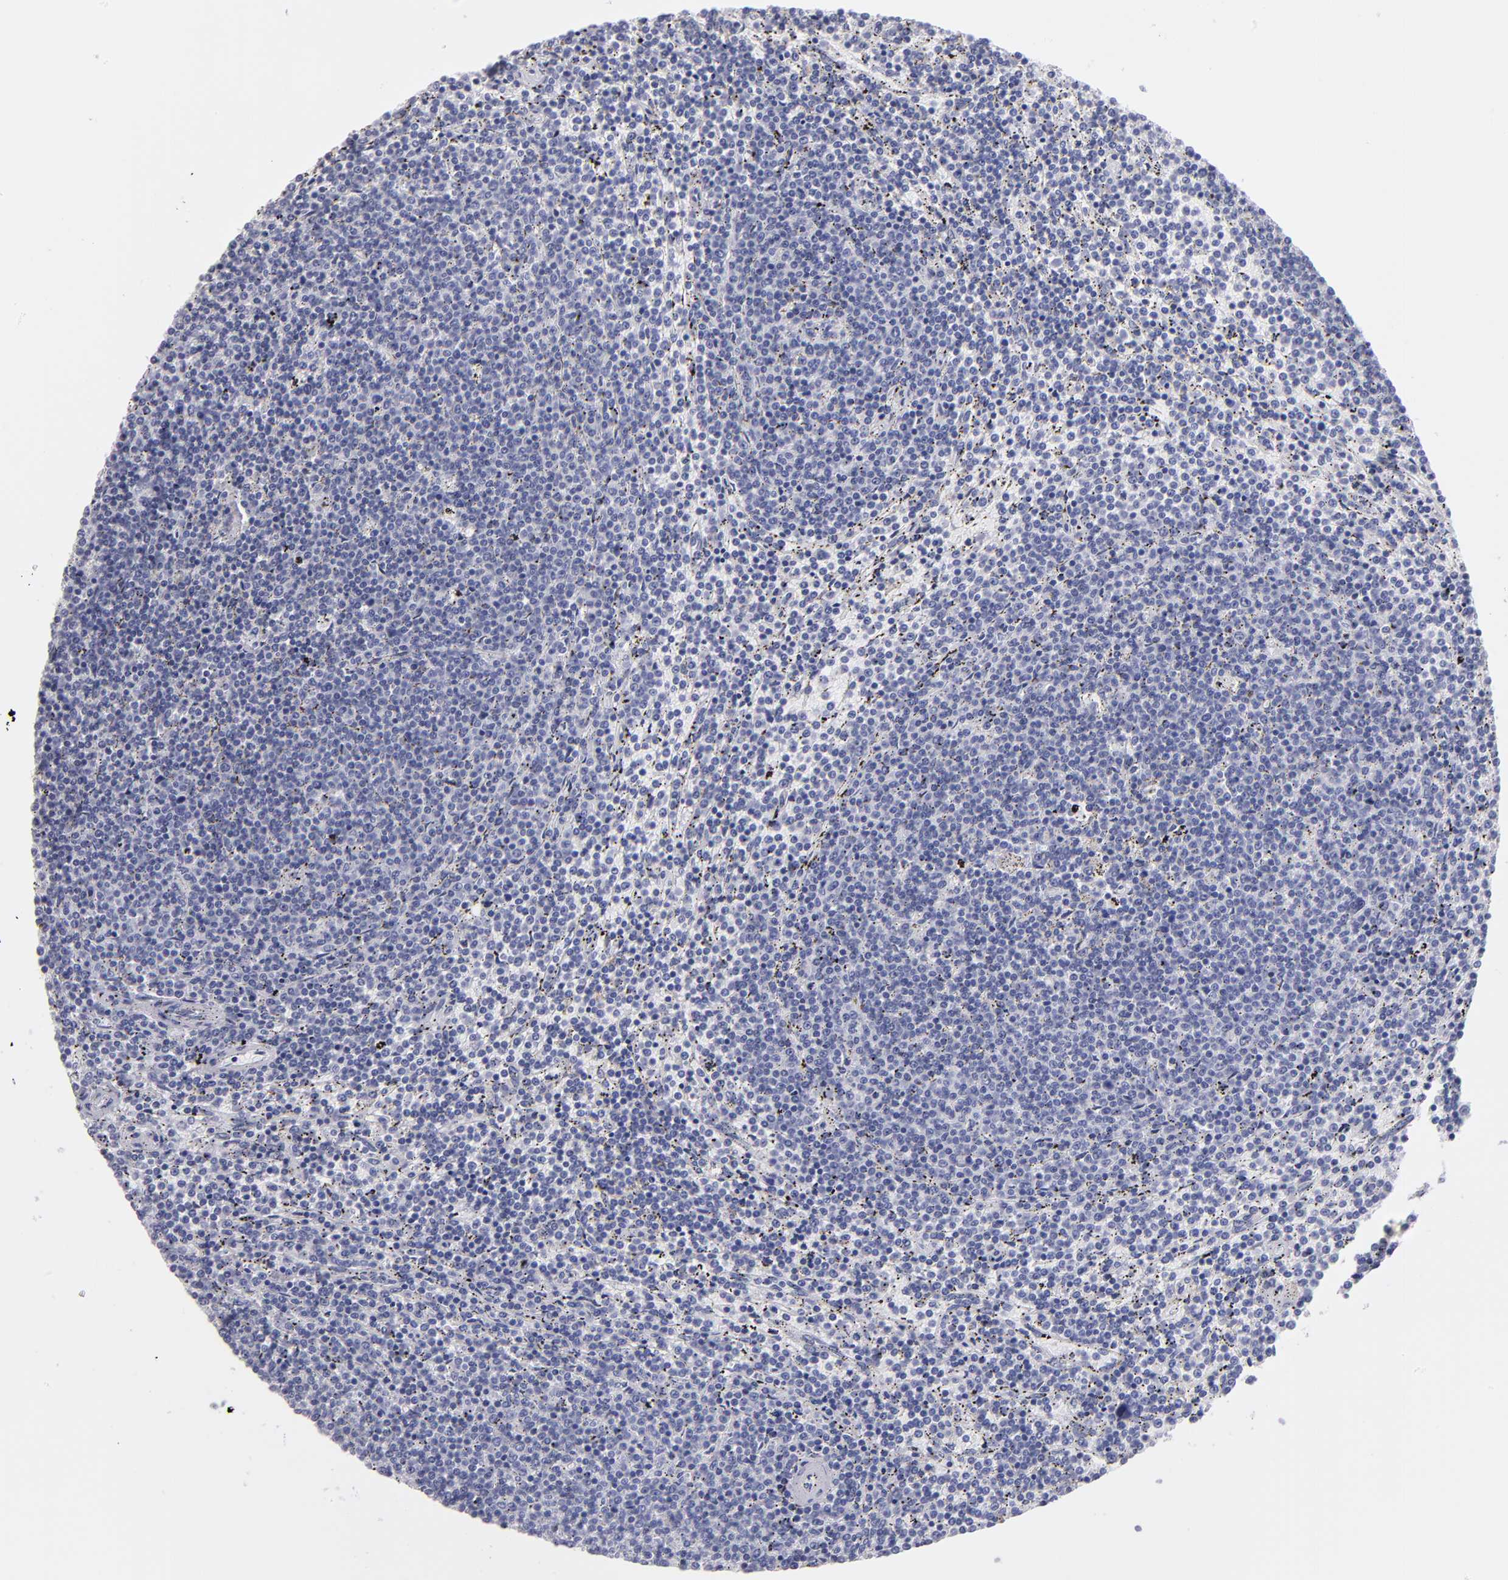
{"staining": {"intensity": "negative", "quantity": "none", "location": "none"}, "tissue": "lymphoma", "cell_type": "Tumor cells", "image_type": "cancer", "snomed": [{"axis": "morphology", "description": "Malignant lymphoma, non-Hodgkin's type, Low grade"}, {"axis": "topography", "description": "Spleen"}], "caption": "High magnification brightfield microscopy of malignant lymphoma, non-Hodgkin's type (low-grade) stained with DAB (brown) and counterstained with hematoxylin (blue): tumor cells show no significant expression. Nuclei are stained in blue.", "gene": "MB", "patient": {"sex": "female", "age": 50}}